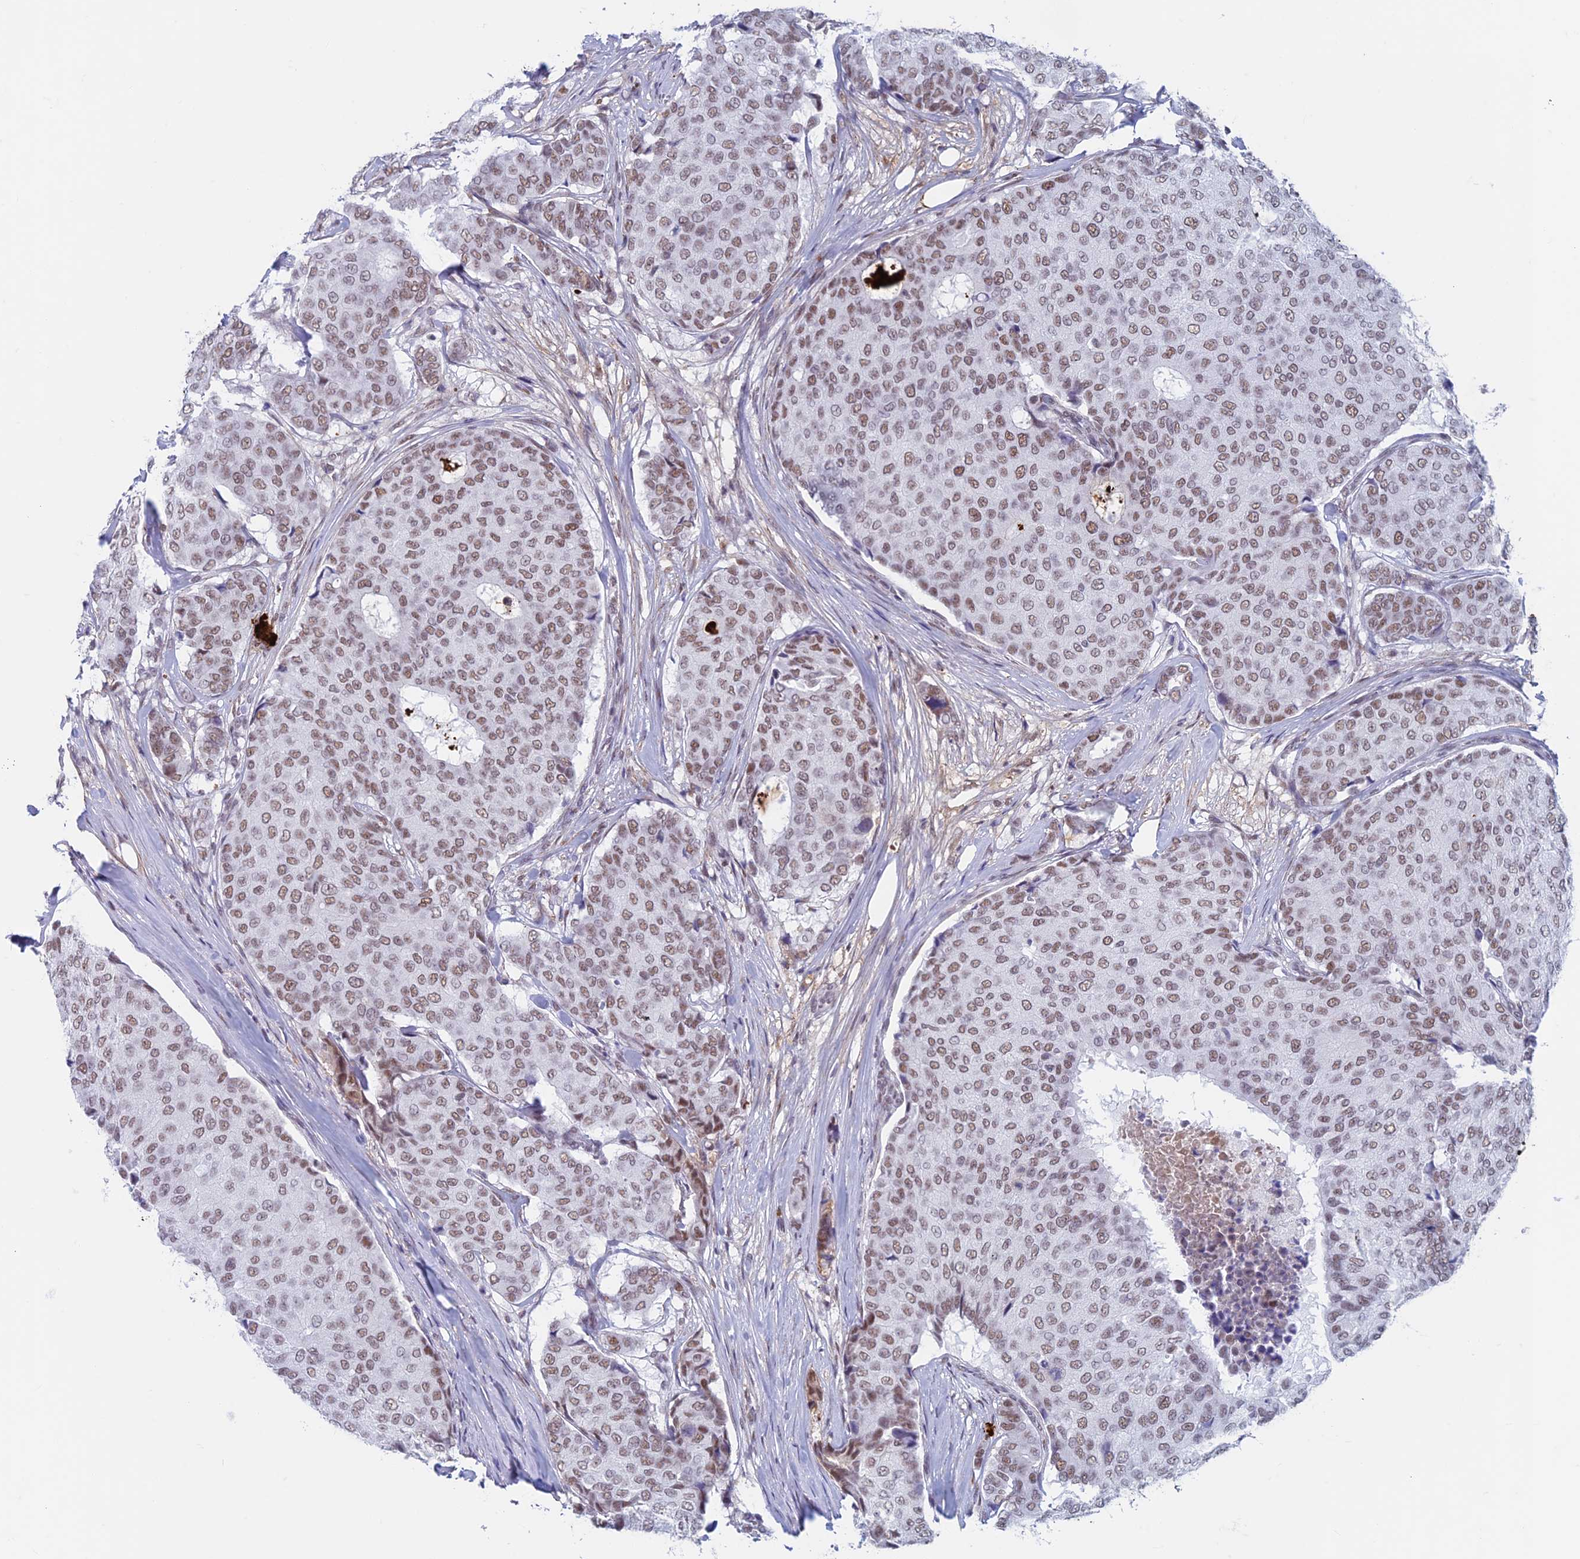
{"staining": {"intensity": "moderate", "quantity": ">75%", "location": "nuclear"}, "tissue": "breast cancer", "cell_type": "Tumor cells", "image_type": "cancer", "snomed": [{"axis": "morphology", "description": "Duct carcinoma"}, {"axis": "topography", "description": "Breast"}], "caption": "Moderate nuclear positivity is seen in about >75% of tumor cells in breast intraductal carcinoma.", "gene": "ASH2L", "patient": {"sex": "female", "age": 75}}